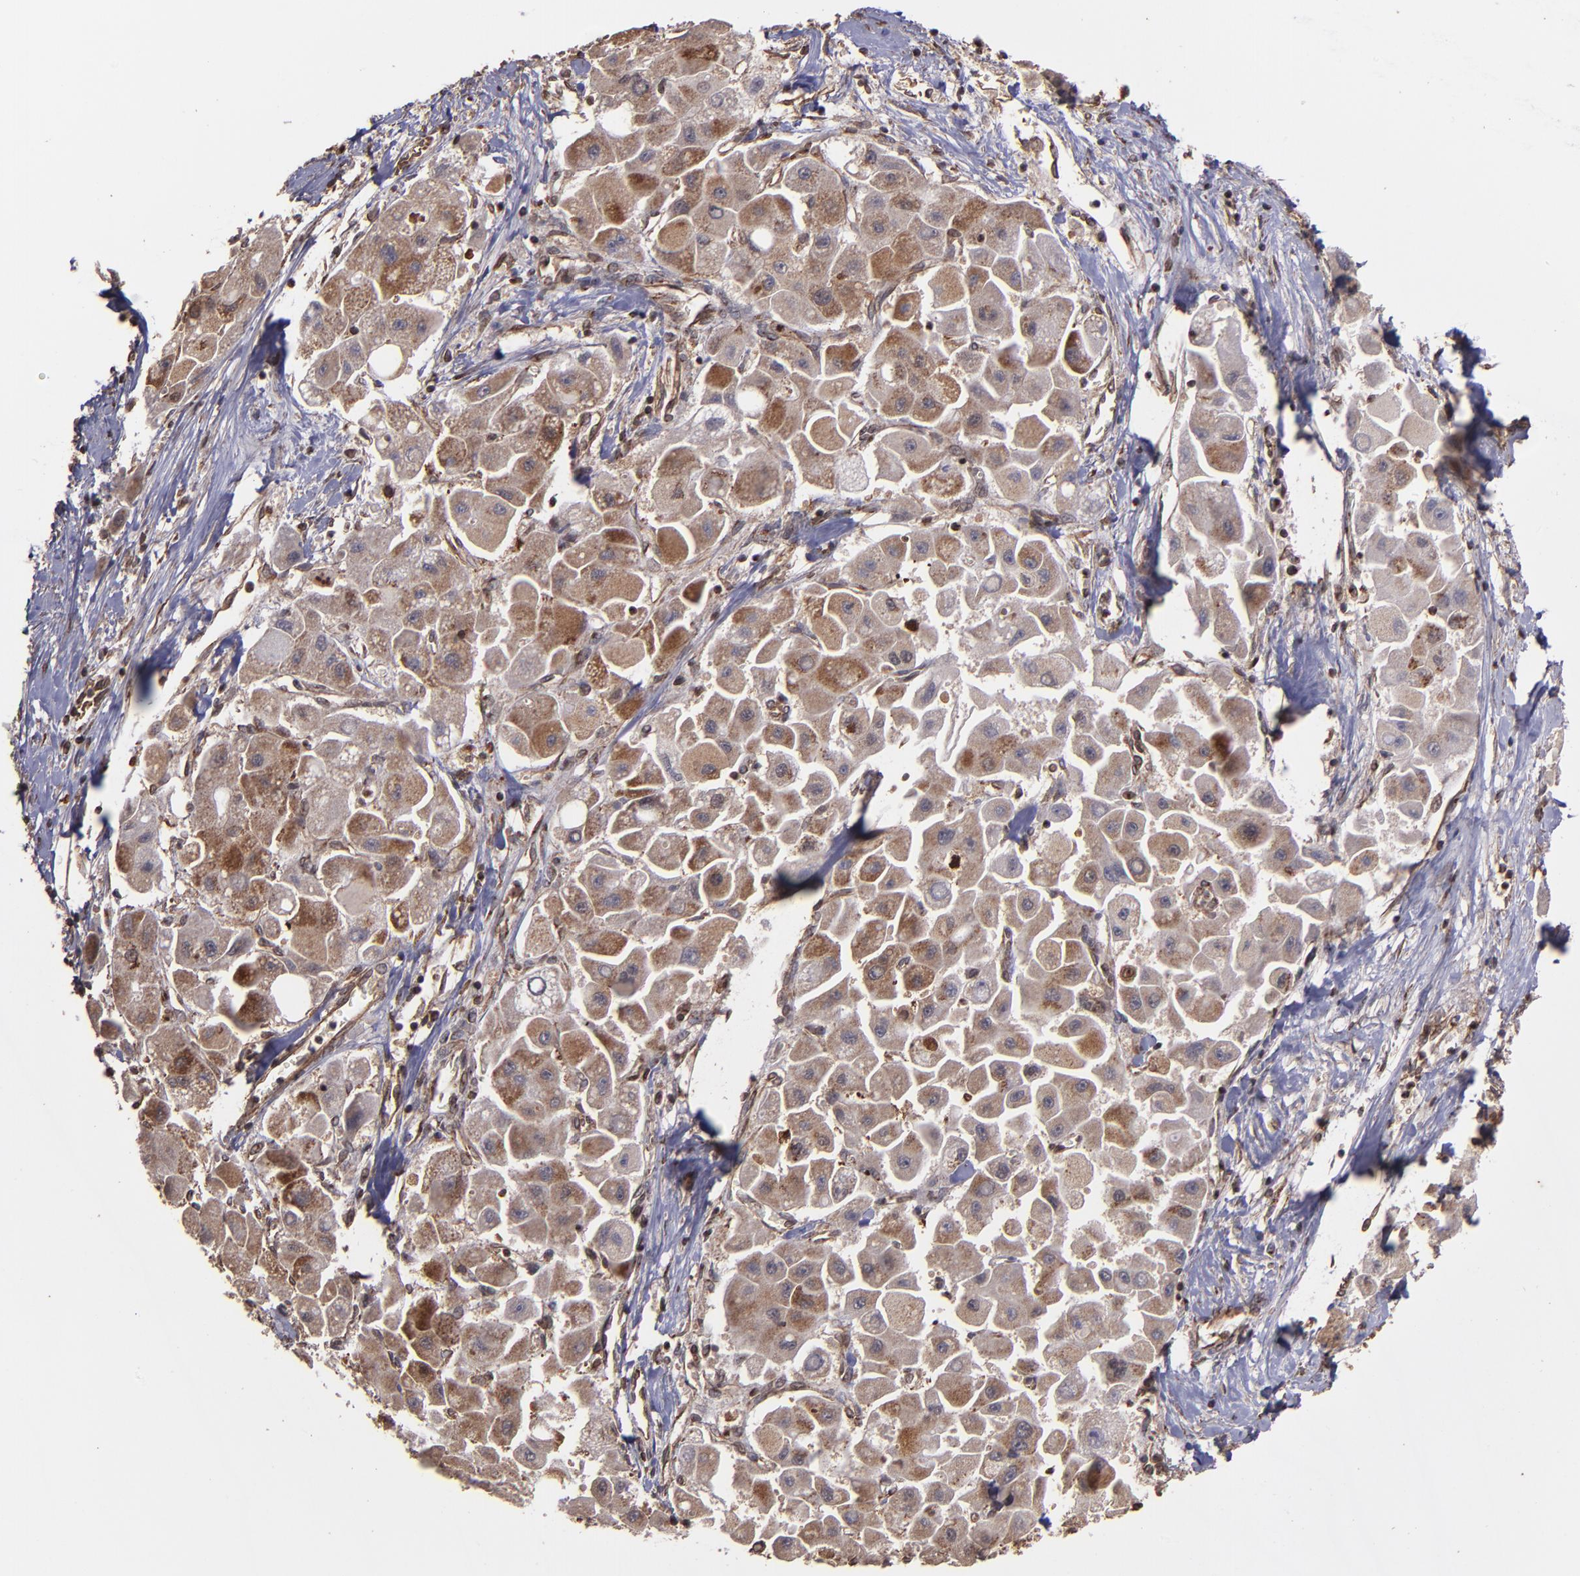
{"staining": {"intensity": "weak", "quantity": "25%-75%", "location": "cytoplasmic/membranous"}, "tissue": "liver cancer", "cell_type": "Tumor cells", "image_type": "cancer", "snomed": [{"axis": "morphology", "description": "Carcinoma, Hepatocellular, NOS"}, {"axis": "topography", "description": "Liver"}], "caption": "Protein staining by IHC displays weak cytoplasmic/membranous positivity in approximately 25%-75% of tumor cells in liver hepatocellular carcinoma. (DAB (3,3'-diaminobenzidine) IHC with brightfield microscopy, high magnification).", "gene": "TRIP11", "patient": {"sex": "male", "age": 24}}